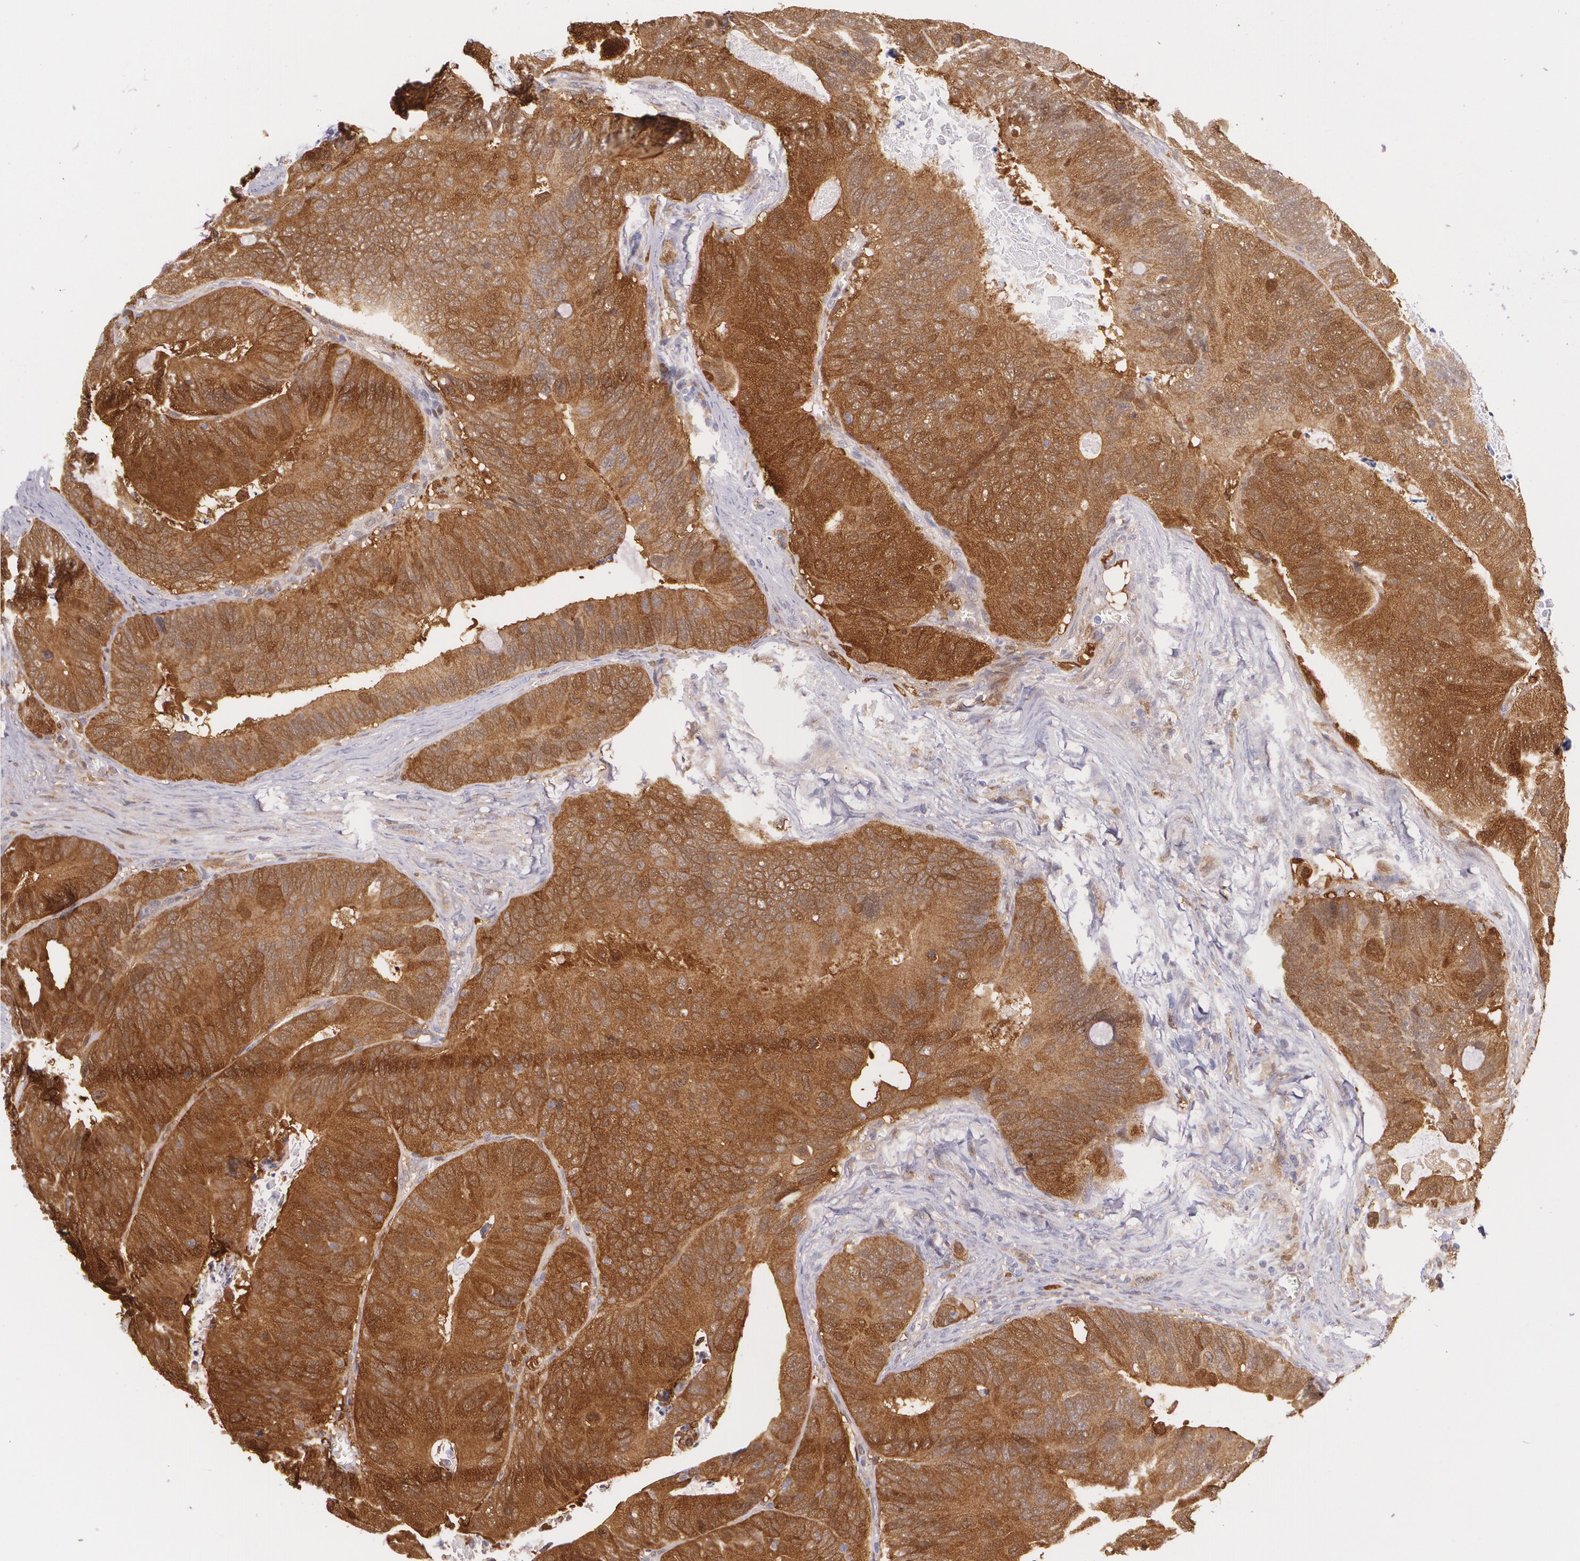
{"staining": {"intensity": "strong", "quantity": ">75%", "location": "cytoplasmic/membranous,nuclear"}, "tissue": "colorectal cancer", "cell_type": "Tumor cells", "image_type": "cancer", "snomed": [{"axis": "morphology", "description": "Adenocarcinoma, NOS"}, {"axis": "topography", "description": "Colon"}], "caption": "Adenocarcinoma (colorectal) stained with DAB IHC displays high levels of strong cytoplasmic/membranous and nuclear staining in about >75% of tumor cells.", "gene": "HSPH1", "patient": {"sex": "female", "age": 55}}